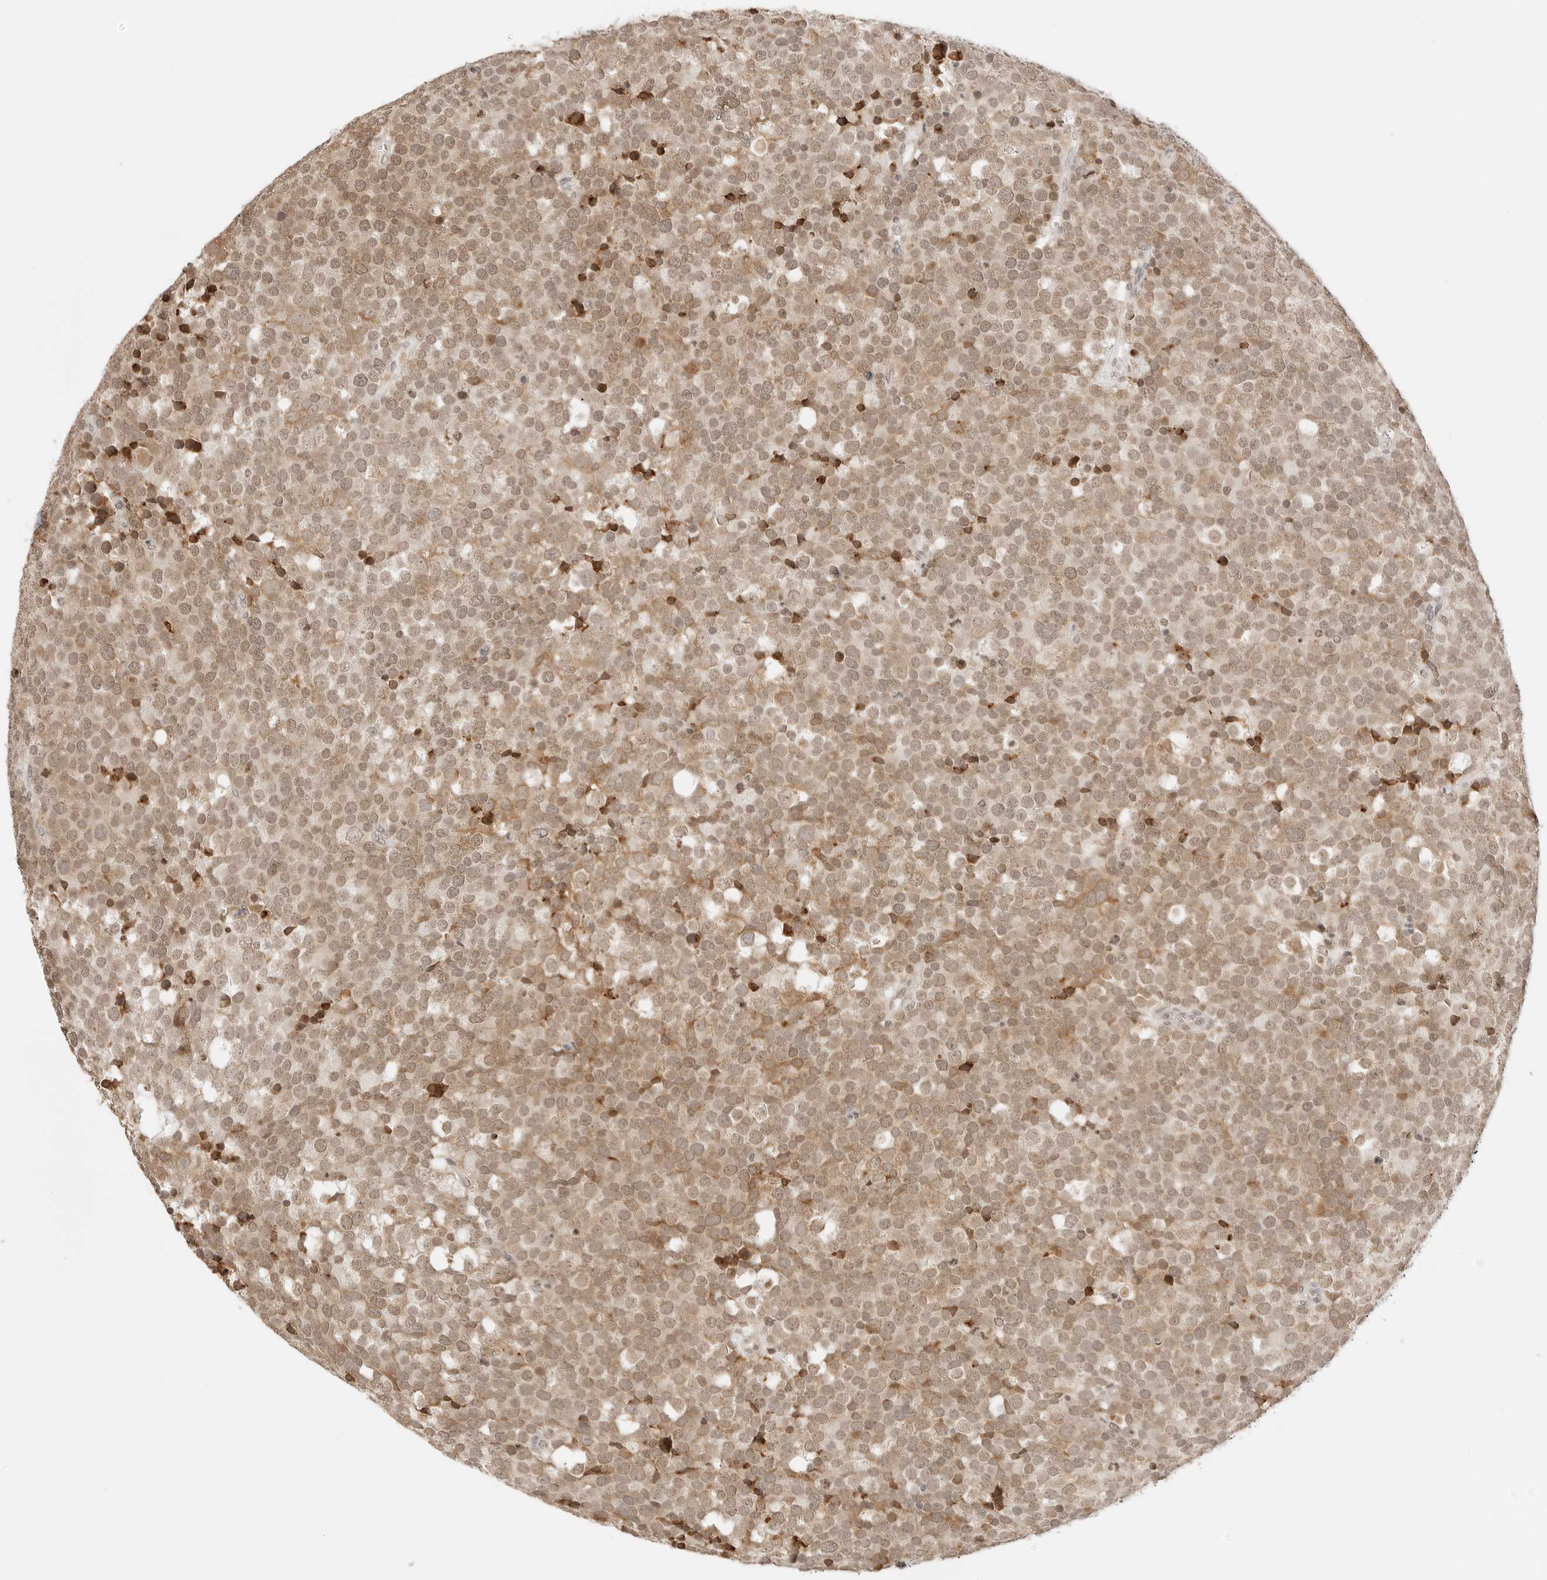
{"staining": {"intensity": "moderate", "quantity": ">75%", "location": "cytoplasmic/membranous,nuclear"}, "tissue": "testis cancer", "cell_type": "Tumor cells", "image_type": "cancer", "snomed": [{"axis": "morphology", "description": "Seminoma, NOS"}, {"axis": "topography", "description": "Testis"}], "caption": "An image of testis cancer (seminoma) stained for a protein reveals moderate cytoplasmic/membranous and nuclear brown staining in tumor cells. The staining was performed using DAB, with brown indicating positive protein expression. Nuclei are stained blue with hematoxylin.", "gene": "SEPTIN4", "patient": {"sex": "male", "age": 71}}